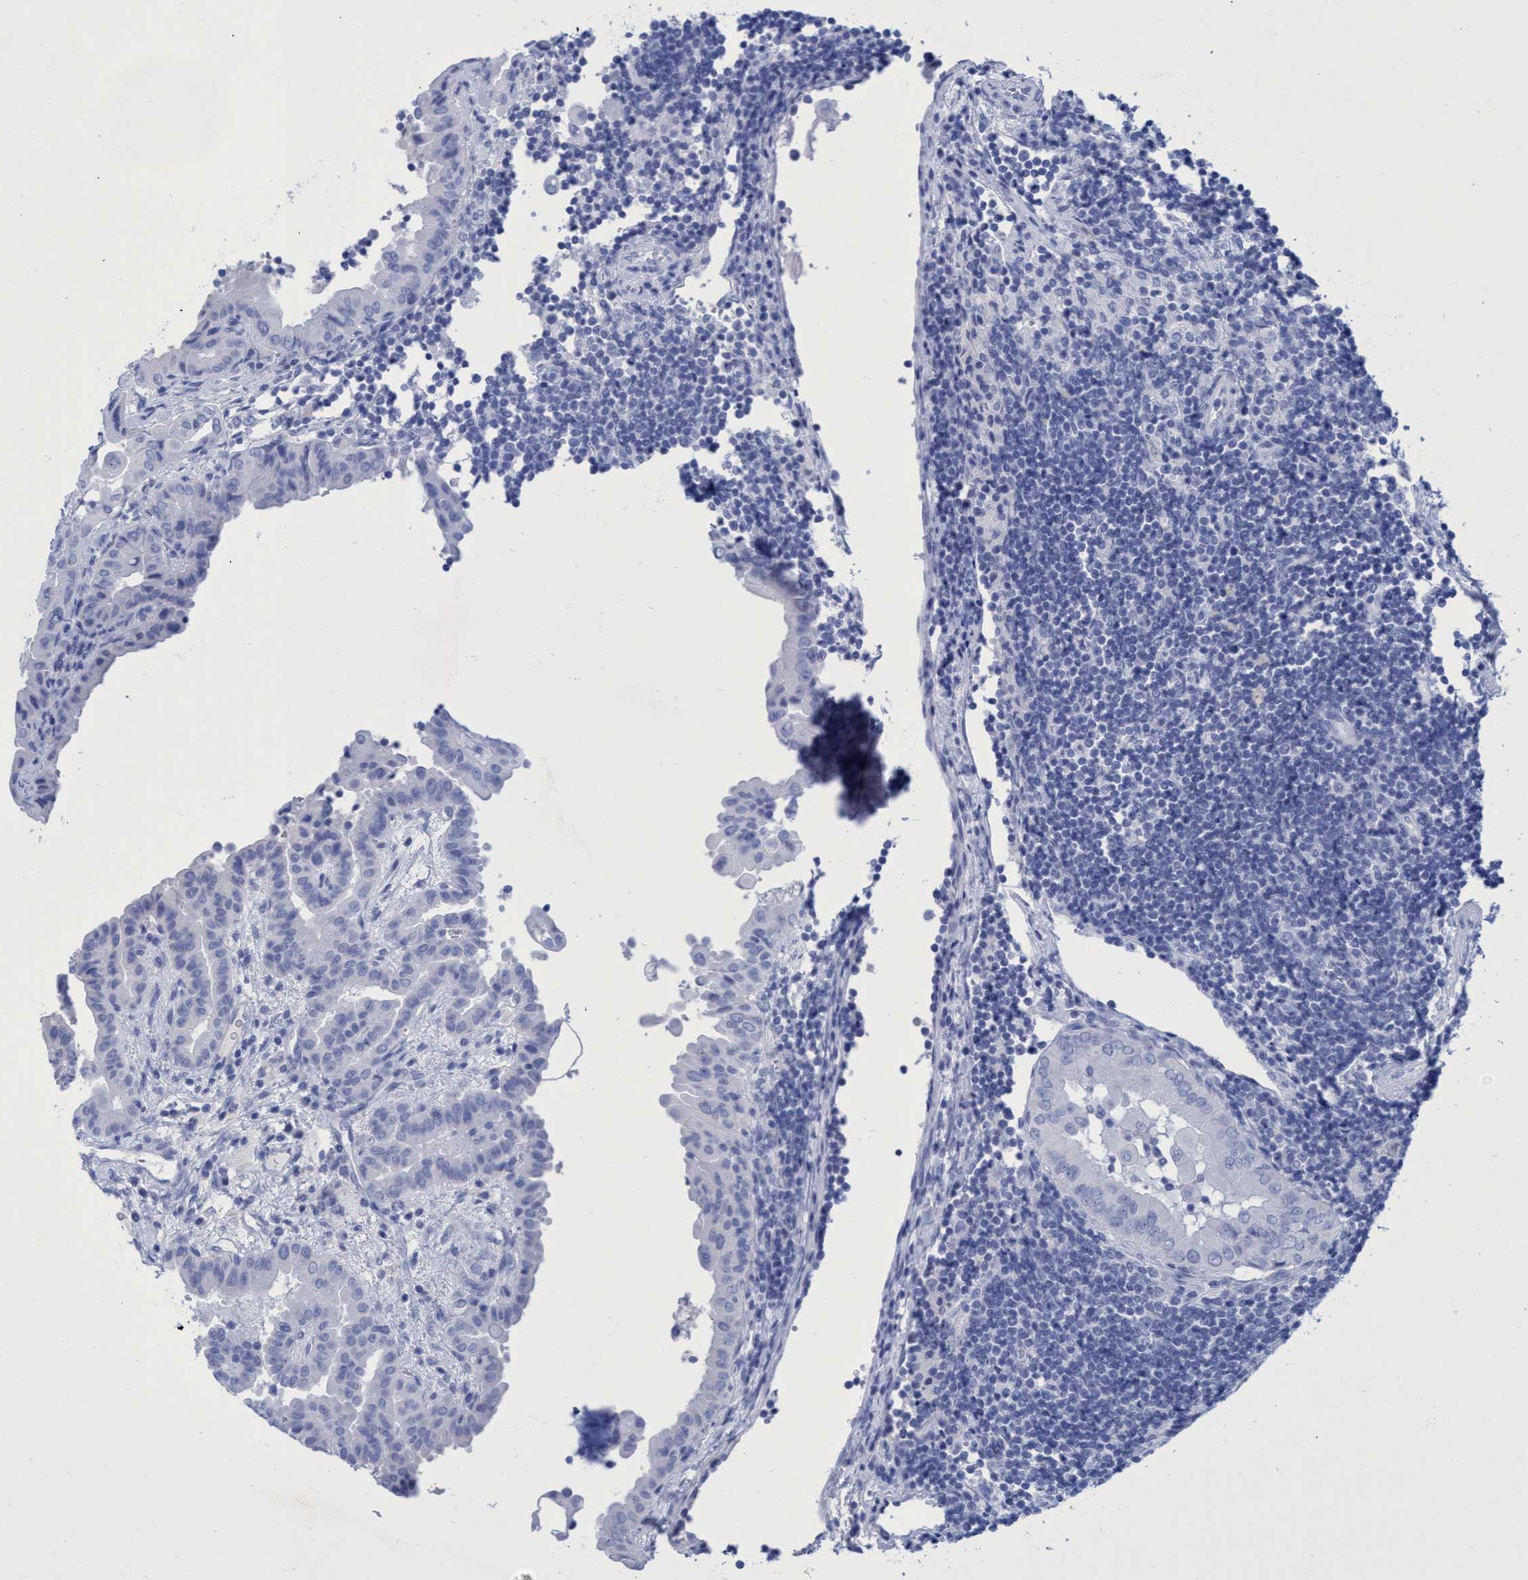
{"staining": {"intensity": "negative", "quantity": "none", "location": "none"}, "tissue": "thyroid cancer", "cell_type": "Tumor cells", "image_type": "cancer", "snomed": [{"axis": "morphology", "description": "Papillary adenocarcinoma, NOS"}, {"axis": "topography", "description": "Thyroid gland"}], "caption": "High magnification brightfield microscopy of thyroid cancer stained with DAB (brown) and counterstained with hematoxylin (blue): tumor cells show no significant positivity.", "gene": "INSL6", "patient": {"sex": "male", "age": 33}}